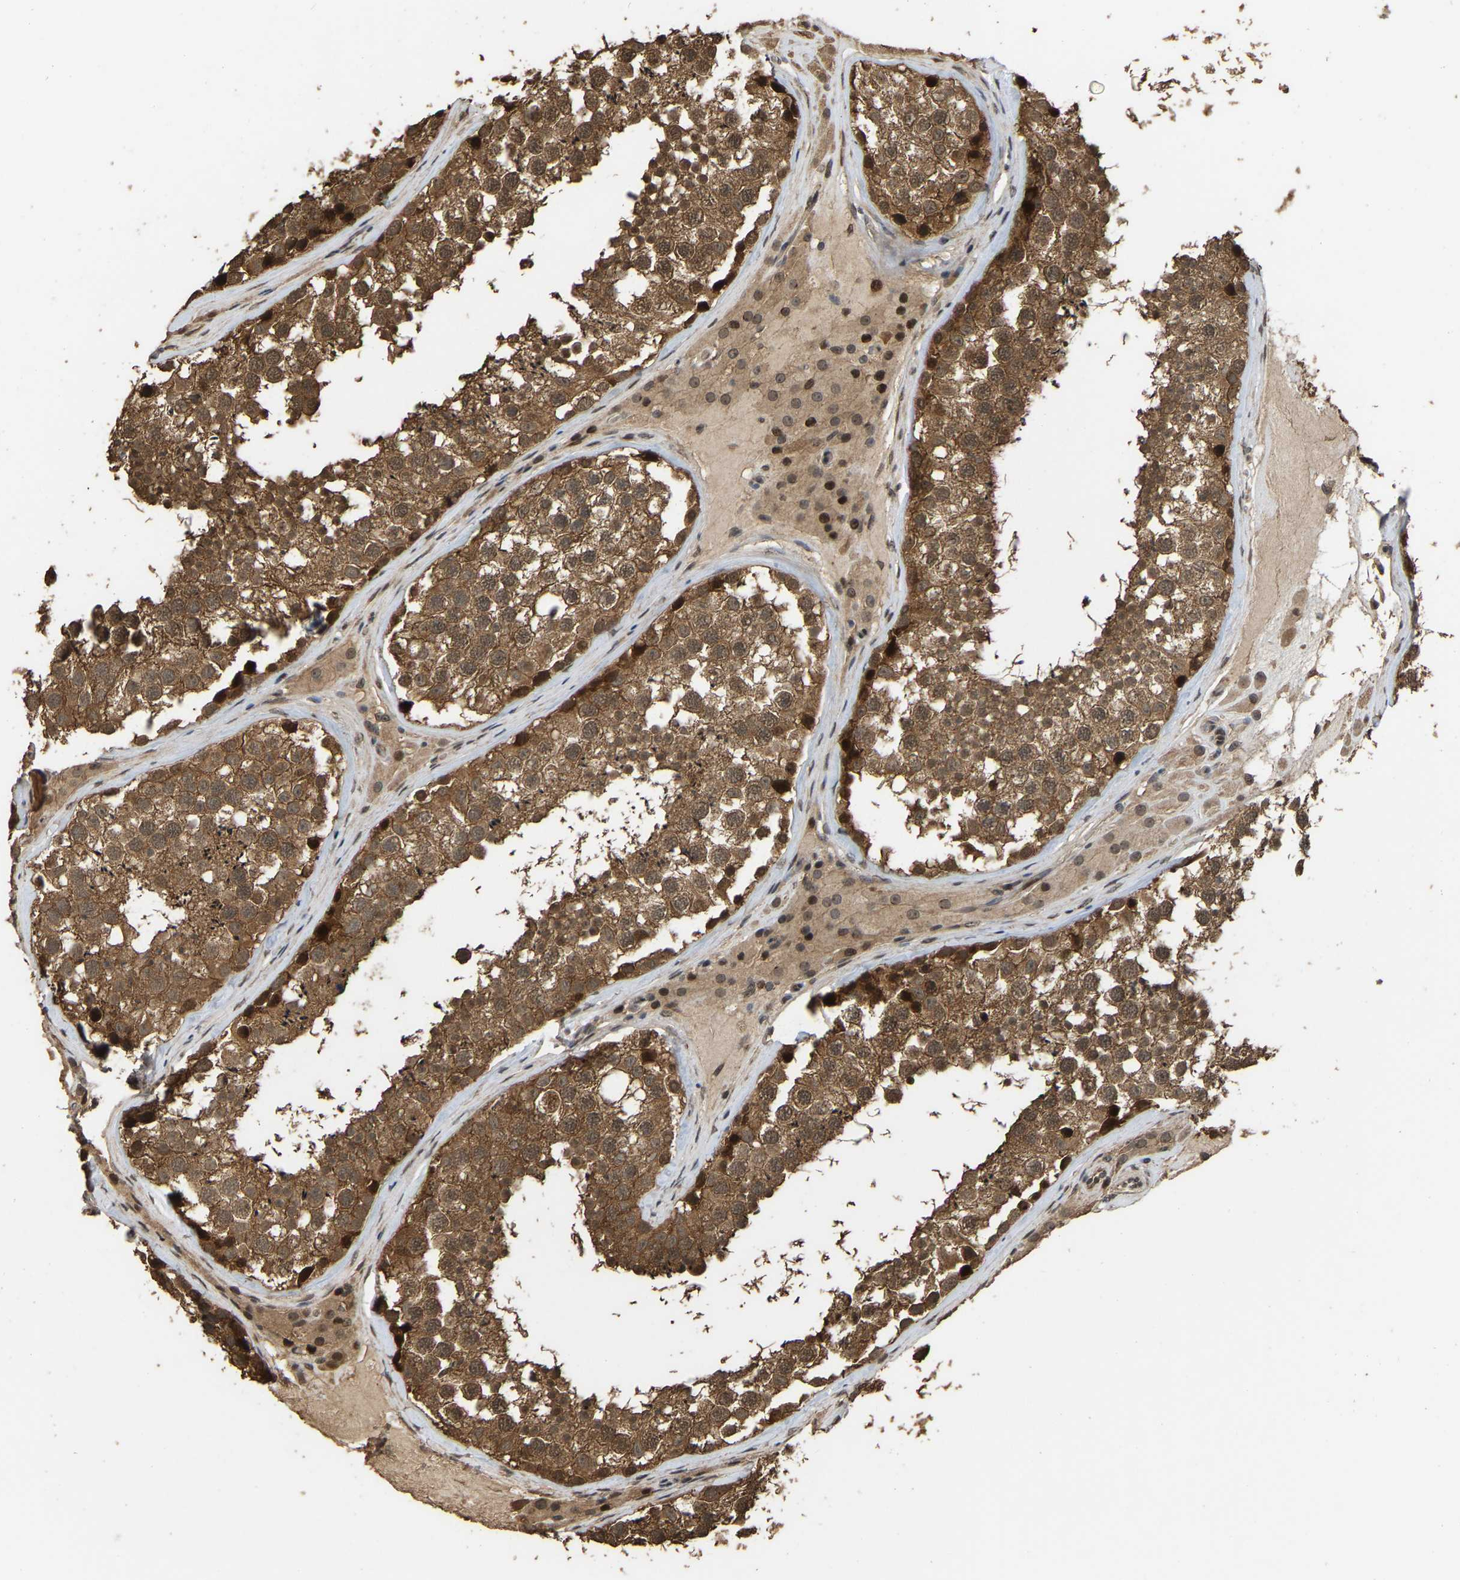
{"staining": {"intensity": "moderate", "quantity": ">75%", "location": "cytoplasmic/membranous"}, "tissue": "testis", "cell_type": "Cells in seminiferous ducts", "image_type": "normal", "snomed": [{"axis": "morphology", "description": "Normal tissue, NOS"}, {"axis": "topography", "description": "Testis"}], "caption": "High-power microscopy captured an immunohistochemistry micrograph of normal testis, revealing moderate cytoplasmic/membranous expression in about >75% of cells in seminiferous ducts.", "gene": "ARHGAP23", "patient": {"sex": "male", "age": 46}}